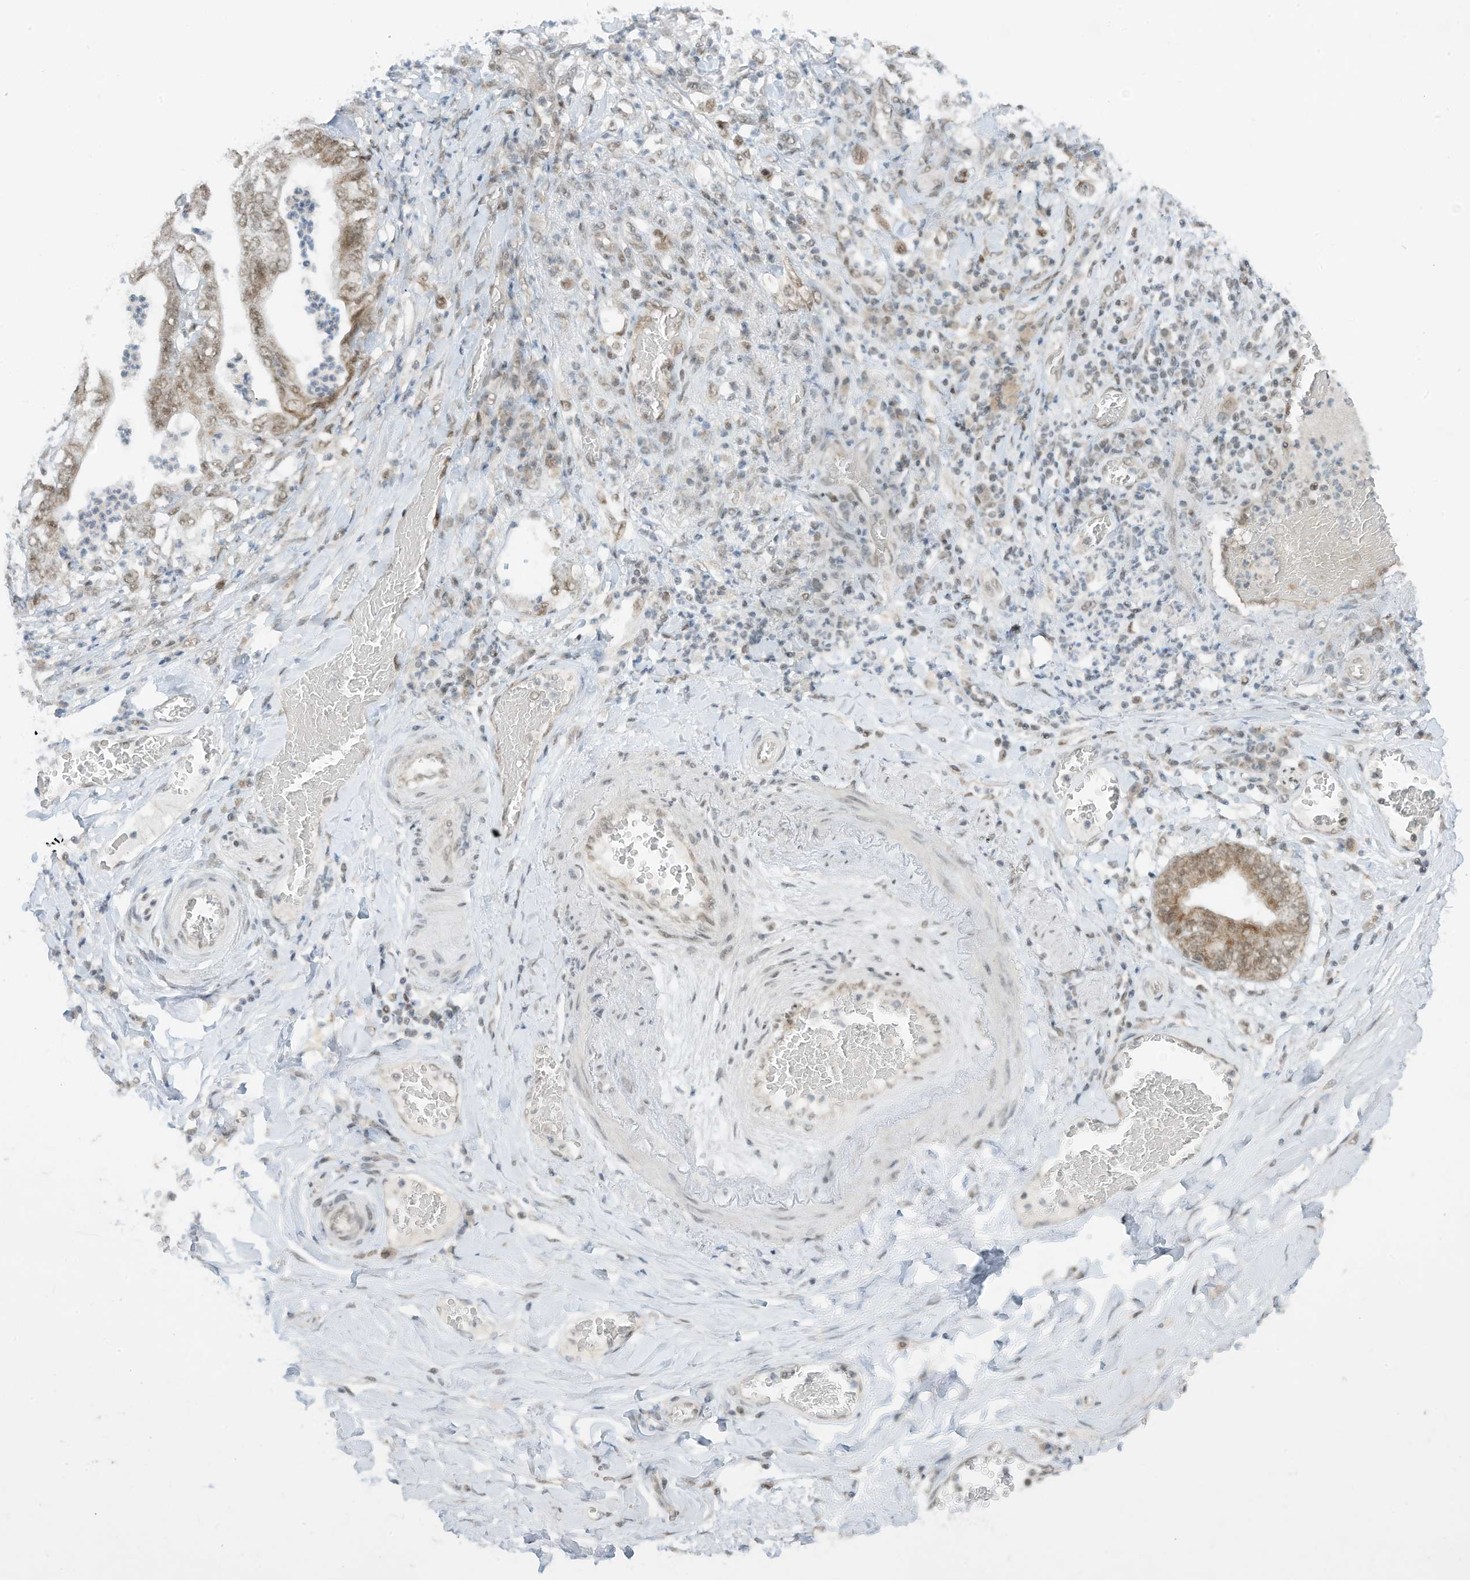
{"staining": {"intensity": "moderate", "quantity": ">75%", "location": "cytoplasmic/membranous,nuclear"}, "tissue": "stomach cancer", "cell_type": "Tumor cells", "image_type": "cancer", "snomed": [{"axis": "morphology", "description": "Adenocarcinoma, NOS"}, {"axis": "topography", "description": "Stomach"}], "caption": "Stomach cancer (adenocarcinoma) stained for a protein (brown) exhibits moderate cytoplasmic/membranous and nuclear positive positivity in approximately >75% of tumor cells.", "gene": "AURKAIP1", "patient": {"sex": "female", "age": 73}}